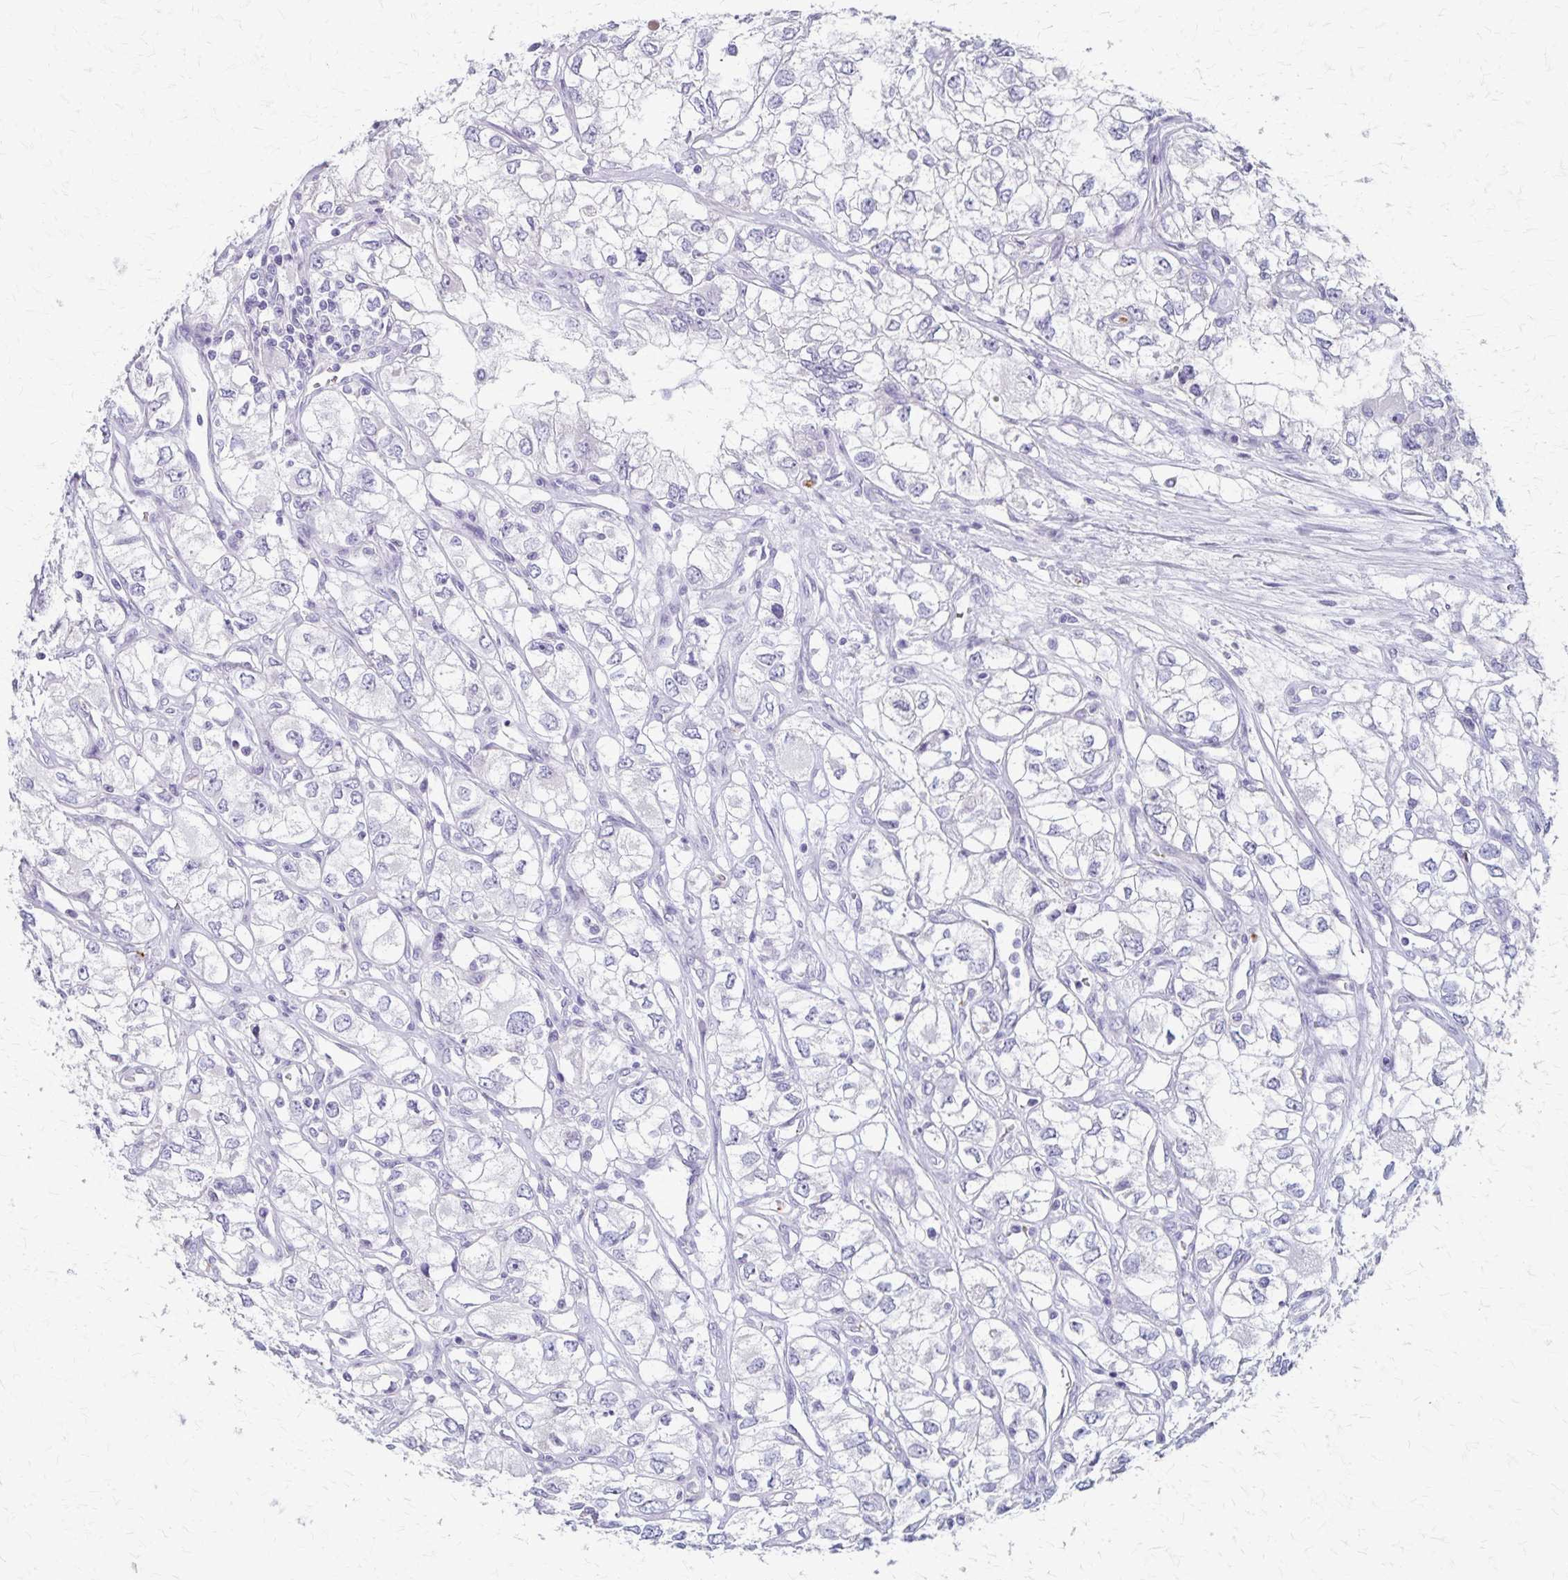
{"staining": {"intensity": "negative", "quantity": "none", "location": "none"}, "tissue": "renal cancer", "cell_type": "Tumor cells", "image_type": "cancer", "snomed": [{"axis": "morphology", "description": "Adenocarcinoma, NOS"}, {"axis": "topography", "description": "Kidney"}], "caption": "Immunohistochemistry (IHC) of renal cancer (adenocarcinoma) shows no positivity in tumor cells.", "gene": "RASL10B", "patient": {"sex": "female", "age": 59}}